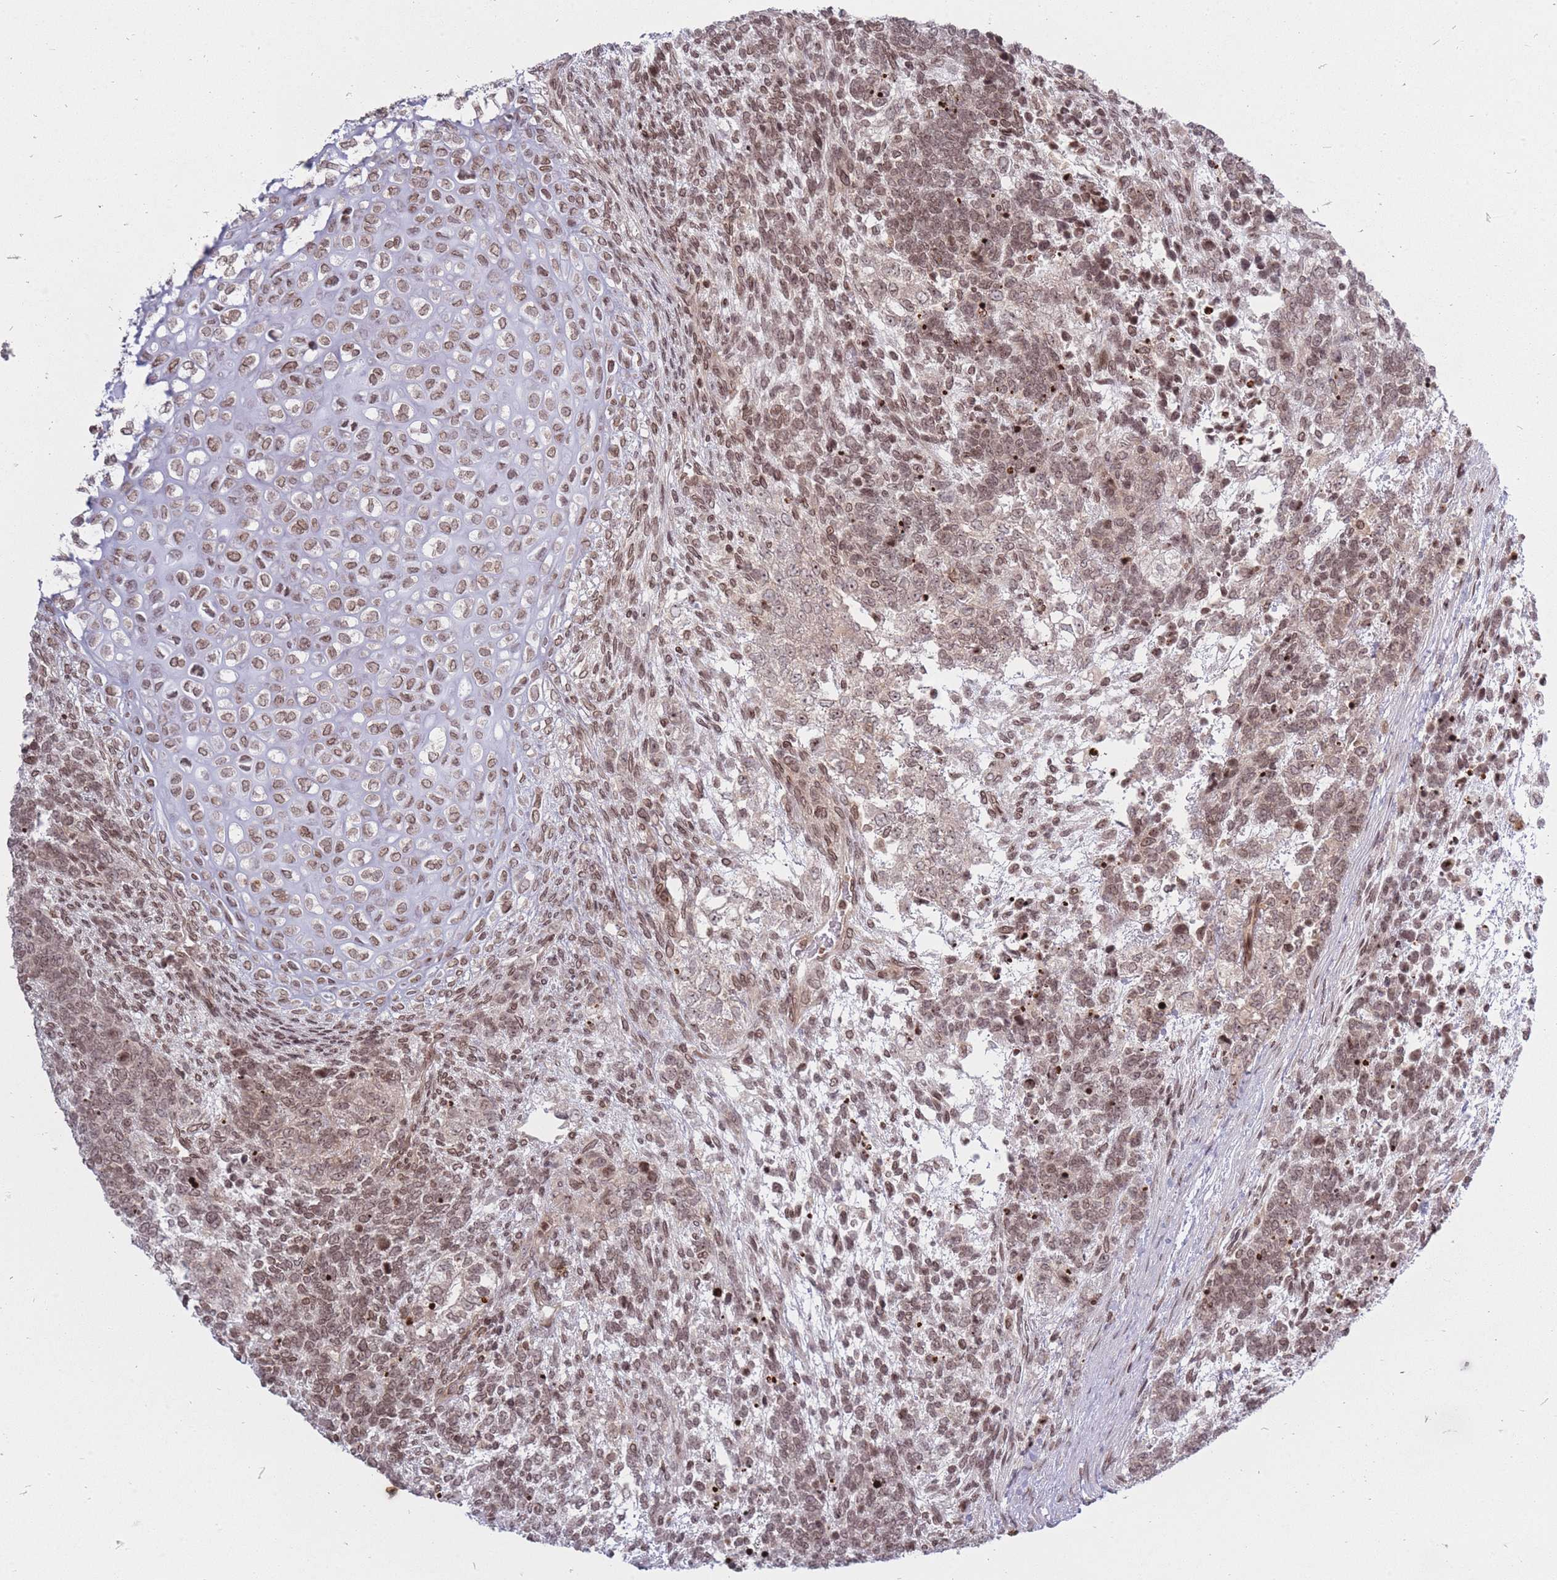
{"staining": {"intensity": "weak", "quantity": "25%-75%", "location": "cytoplasmic/membranous,nuclear"}, "tissue": "testis cancer", "cell_type": "Tumor cells", "image_type": "cancer", "snomed": [{"axis": "morphology", "description": "Carcinoma, Embryonal, NOS"}, {"axis": "topography", "description": "Testis"}], "caption": "IHC (DAB) staining of human testis embryonal carcinoma exhibits weak cytoplasmic/membranous and nuclear protein expression in about 25%-75% of tumor cells. Nuclei are stained in blue.", "gene": "TMC6", "patient": {"sex": "male", "age": 23}}